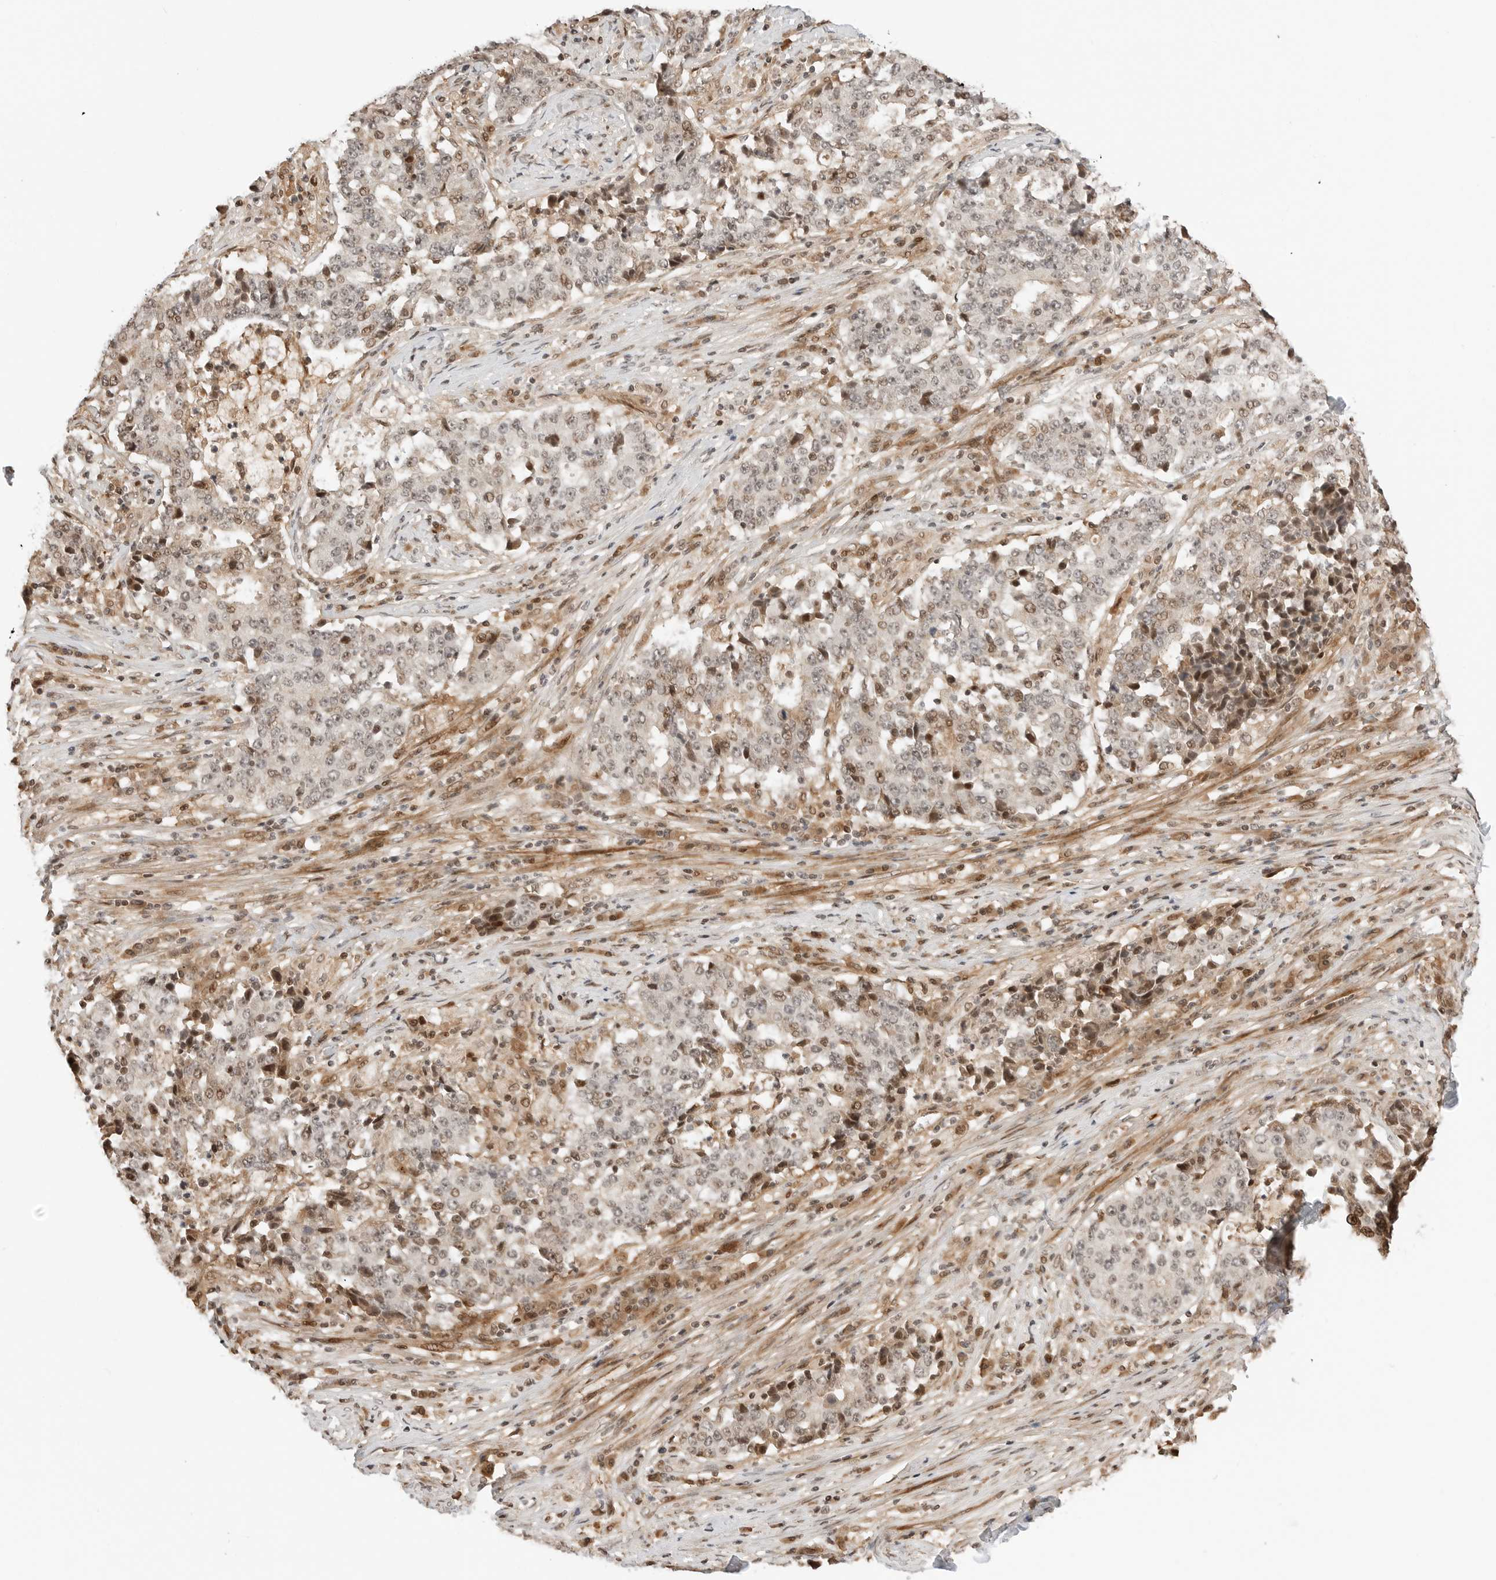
{"staining": {"intensity": "moderate", "quantity": "25%-75%", "location": "nuclear"}, "tissue": "stomach cancer", "cell_type": "Tumor cells", "image_type": "cancer", "snomed": [{"axis": "morphology", "description": "Adenocarcinoma, NOS"}, {"axis": "topography", "description": "Stomach"}], "caption": "Immunohistochemistry (IHC) (DAB) staining of human stomach adenocarcinoma exhibits moderate nuclear protein expression in approximately 25%-75% of tumor cells. Ihc stains the protein in brown and the nuclei are stained blue.", "gene": "GEM", "patient": {"sex": "male", "age": 59}}